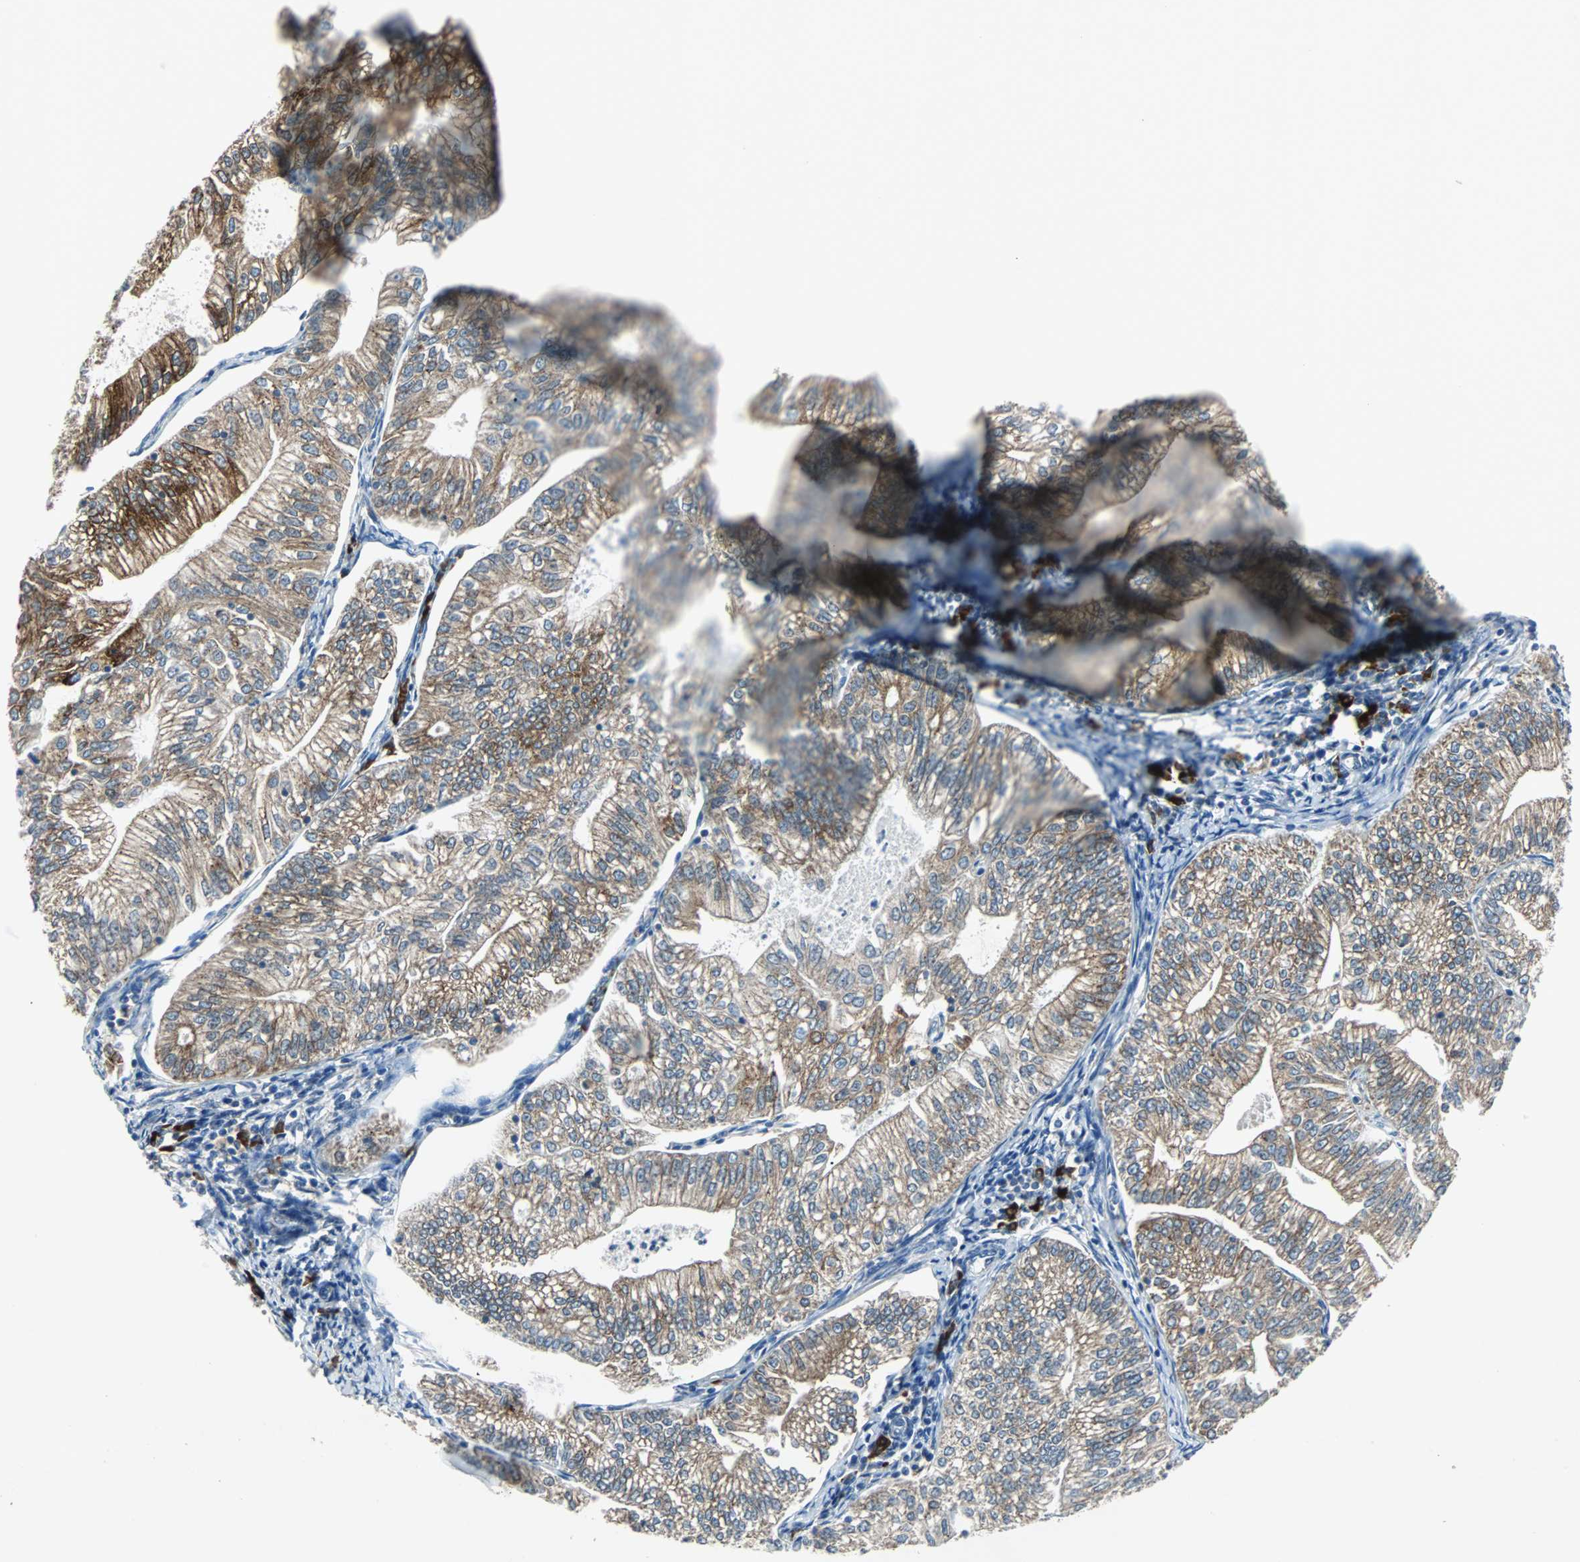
{"staining": {"intensity": "moderate", "quantity": "25%-75%", "location": "cytoplasmic/membranous"}, "tissue": "endometrial cancer", "cell_type": "Tumor cells", "image_type": "cancer", "snomed": [{"axis": "morphology", "description": "Adenocarcinoma, NOS"}, {"axis": "topography", "description": "Endometrium"}], "caption": "Endometrial cancer was stained to show a protein in brown. There is medium levels of moderate cytoplasmic/membranous expression in approximately 25%-75% of tumor cells.", "gene": "PDIA4", "patient": {"sex": "female", "age": 69}}